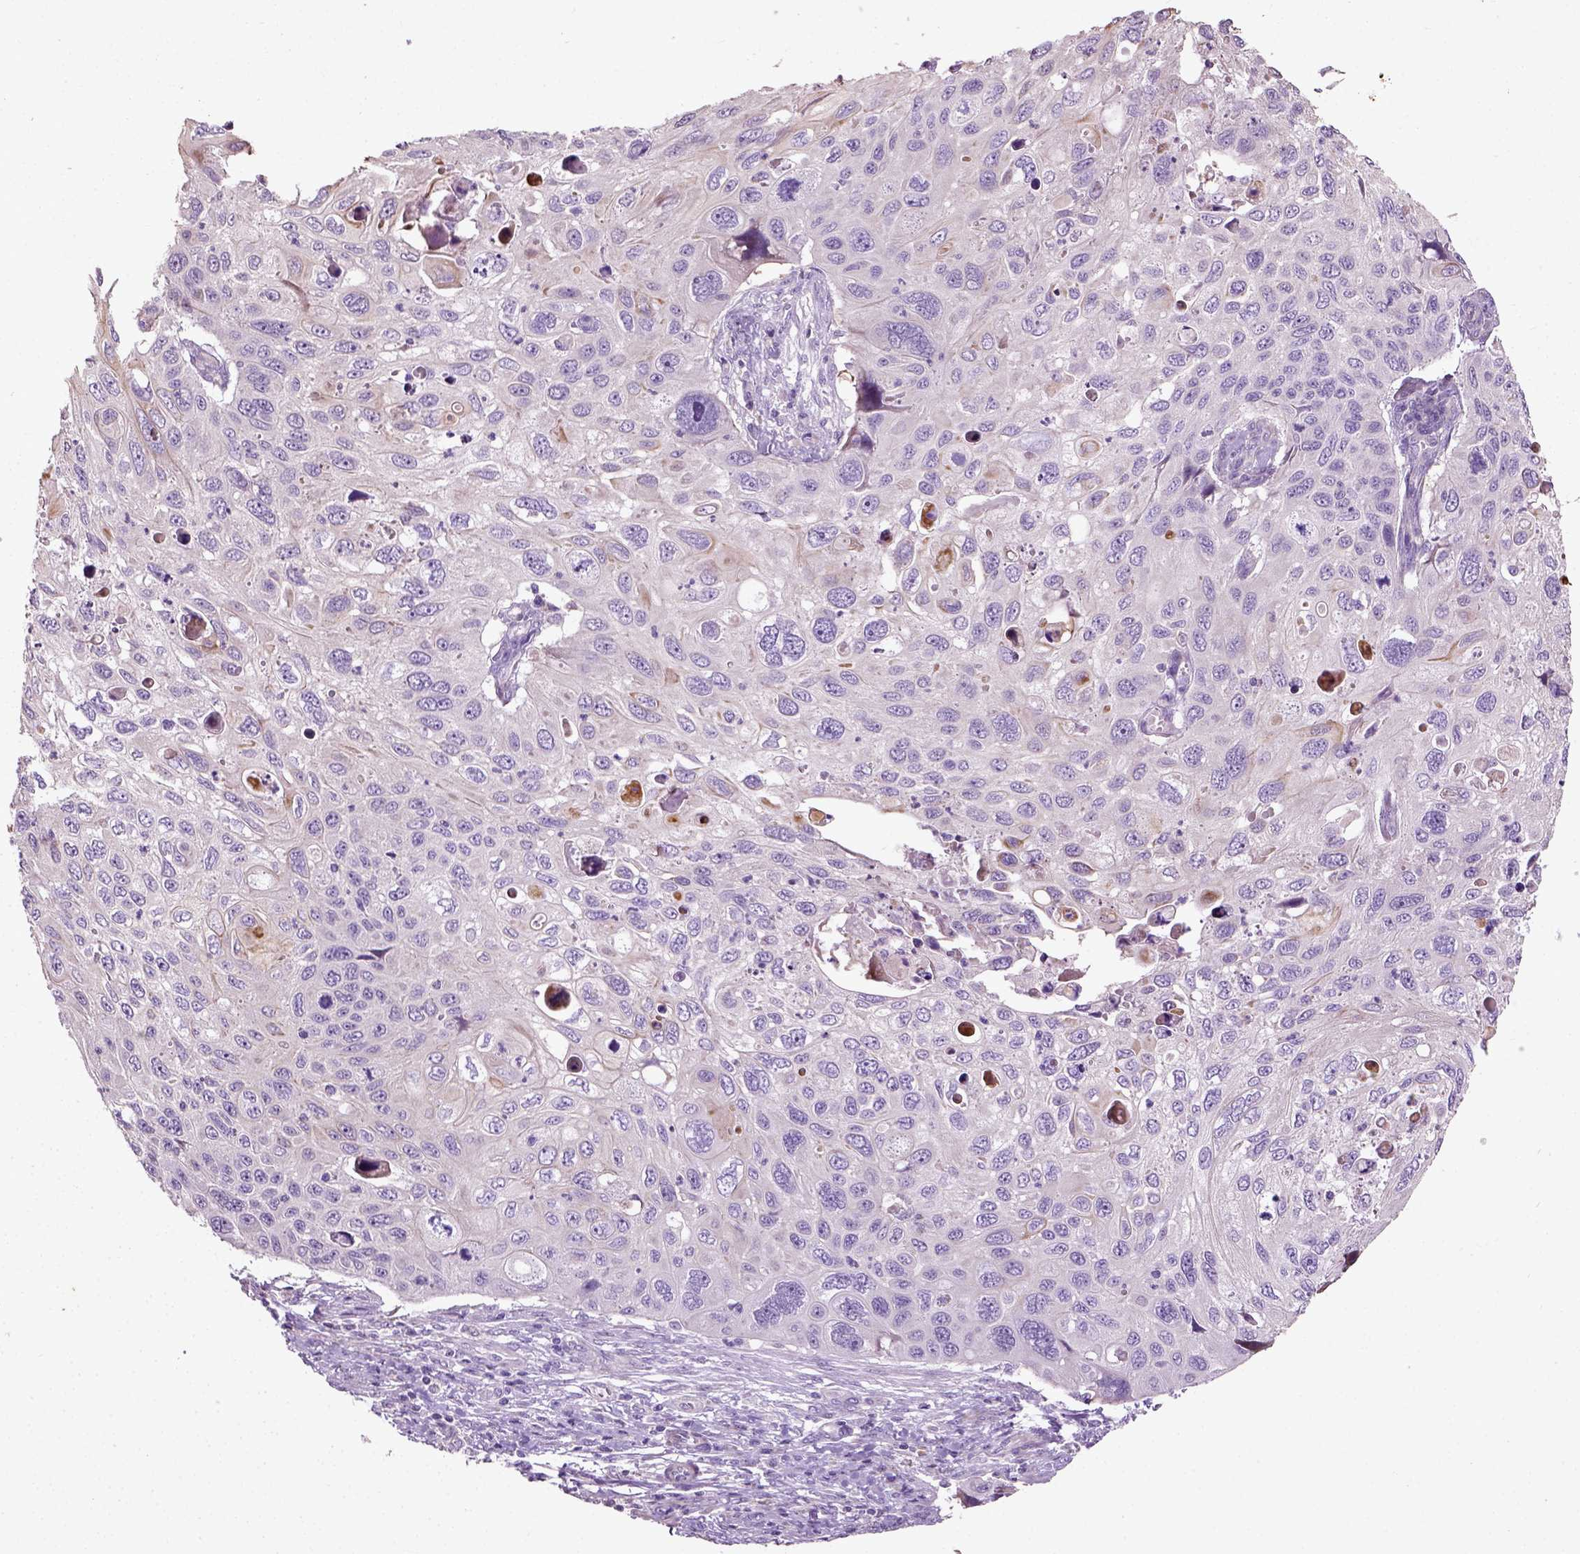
{"staining": {"intensity": "negative", "quantity": "none", "location": "none"}, "tissue": "cervical cancer", "cell_type": "Tumor cells", "image_type": "cancer", "snomed": [{"axis": "morphology", "description": "Squamous cell carcinoma, NOS"}, {"axis": "topography", "description": "Cervix"}], "caption": "Human cervical cancer stained for a protein using immunohistochemistry shows no expression in tumor cells.", "gene": "PKP3", "patient": {"sex": "female", "age": 70}}